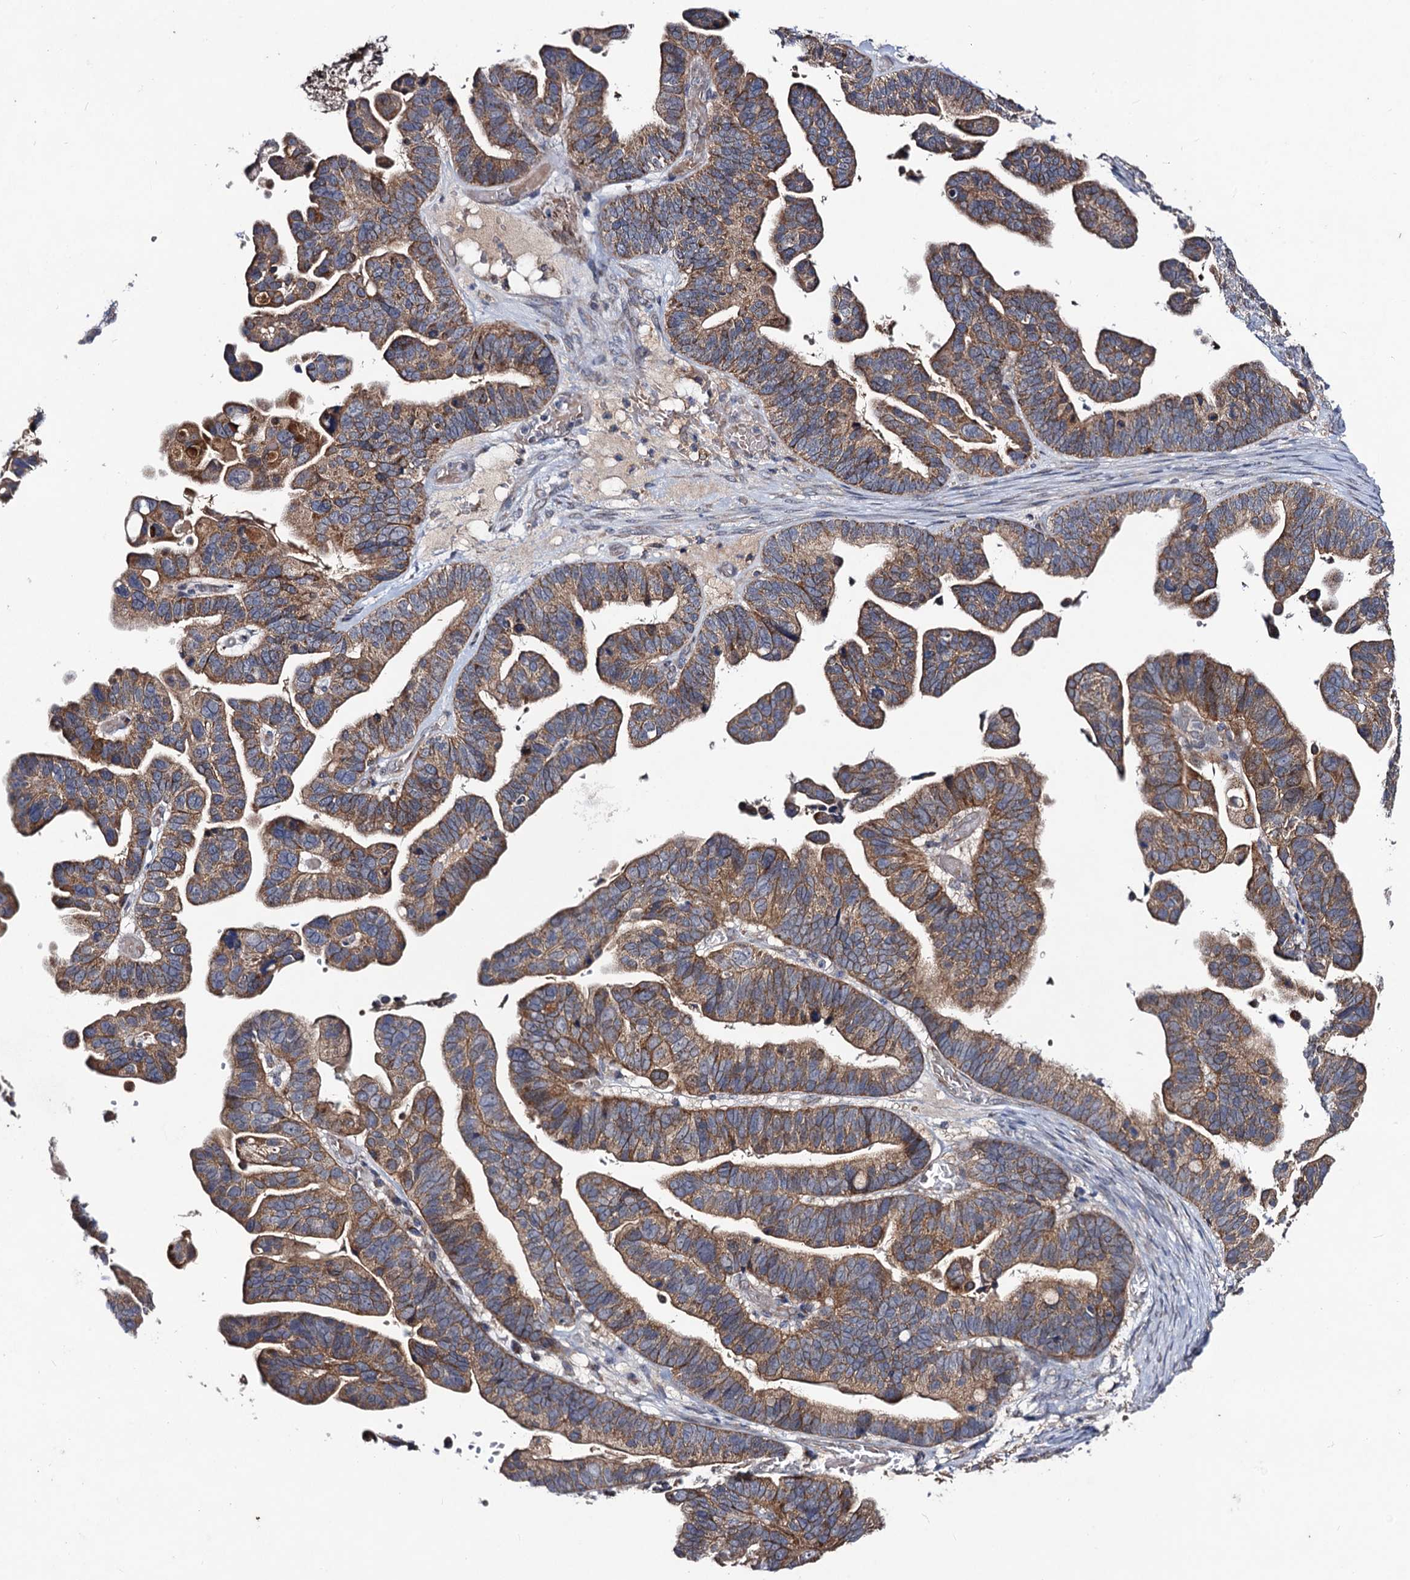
{"staining": {"intensity": "strong", "quantity": ">75%", "location": "cytoplasmic/membranous"}, "tissue": "ovarian cancer", "cell_type": "Tumor cells", "image_type": "cancer", "snomed": [{"axis": "morphology", "description": "Cystadenocarcinoma, serous, NOS"}, {"axis": "topography", "description": "Ovary"}], "caption": "High-power microscopy captured an immunohistochemistry histopathology image of ovarian cancer (serous cystadenocarcinoma), revealing strong cytoplasmic/membranous staining in approximately >75% of tumor cells. The staining was performed using DAB (3,3'-diaminobenzidine), with brown indicating positive protein expression. Nuclei are stained blue with hematoxylin.", "gene": "VPS37D", "patient": {"sex": "female", "age": 56}}